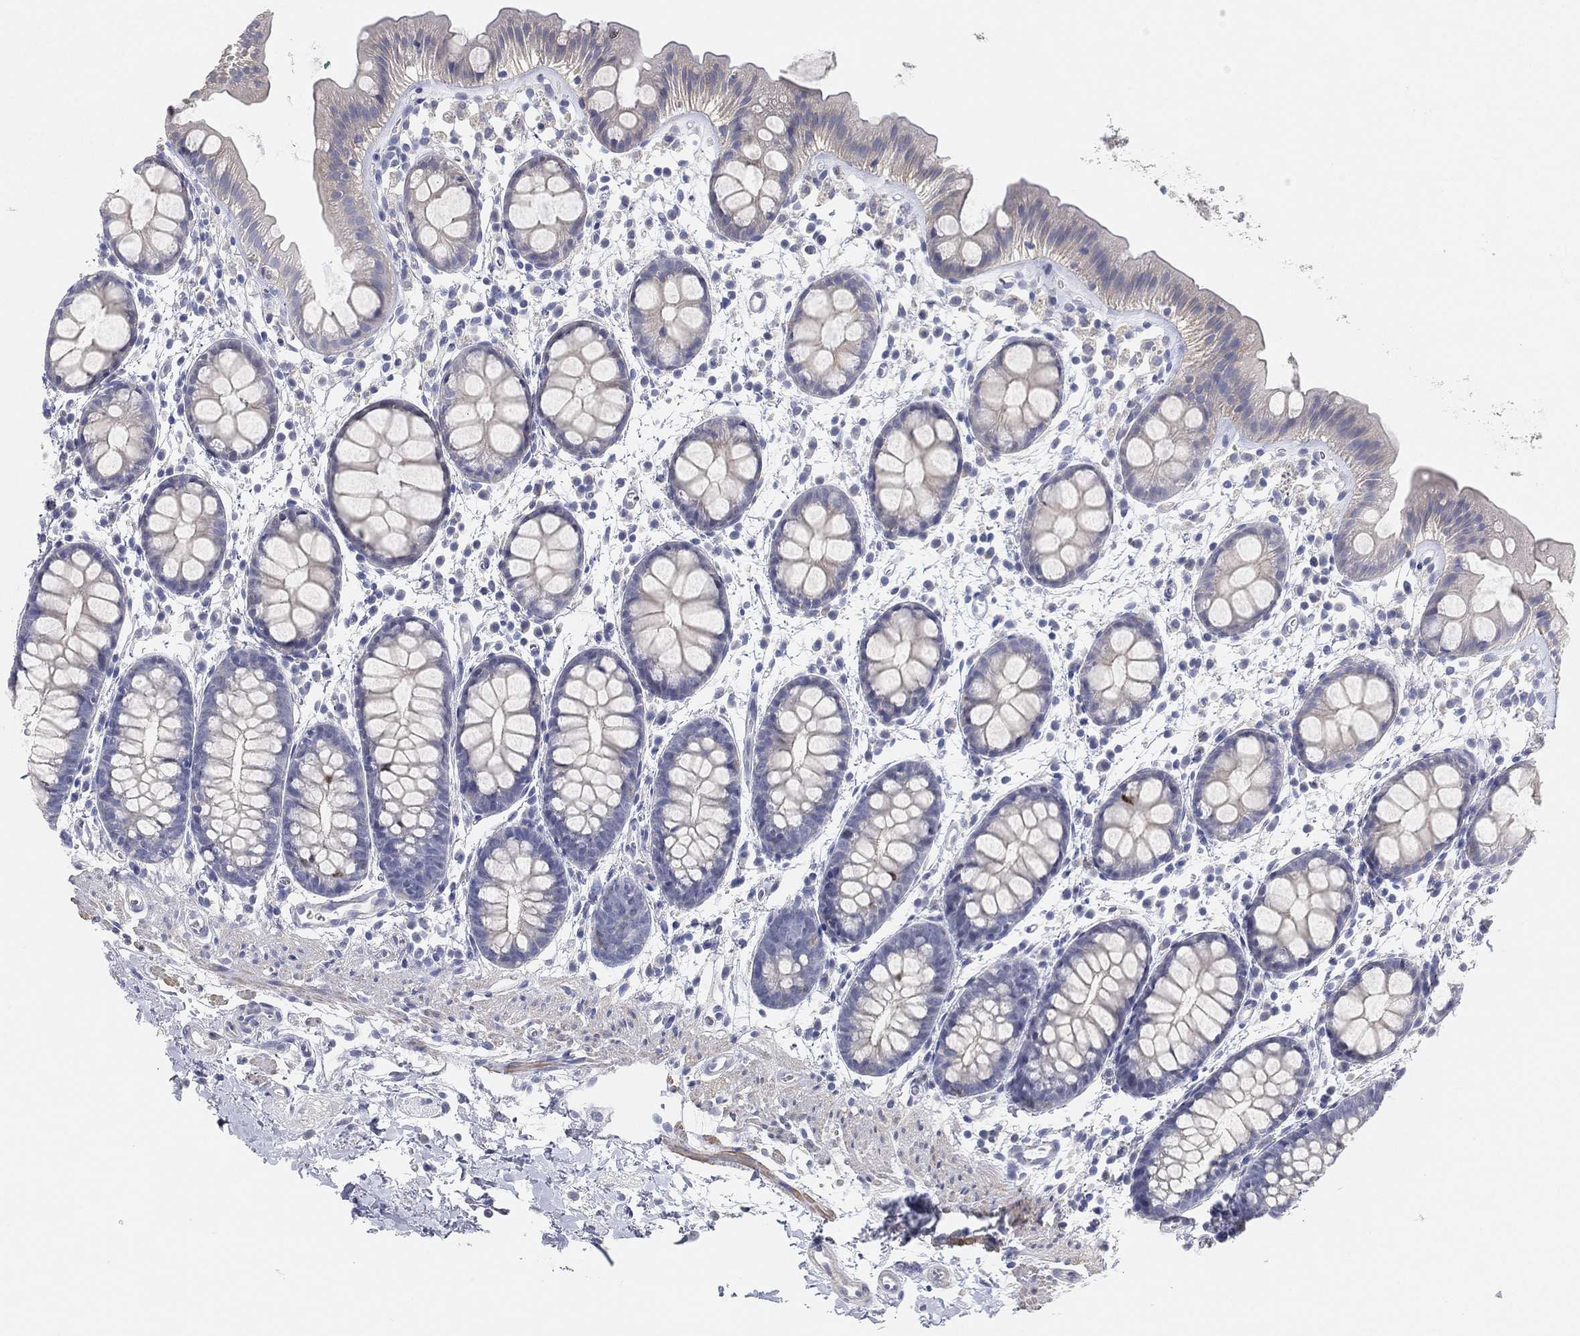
{"staining": {"intensity": "negative", "quantity": "none", "location": "none"}, "tissue": "rectum", "cell_type": "Glandular cells", "image_type": "normal", "snomed": [{"axis": "morphology", "description": "Normal tissue, NOS"}, {"axis": "topography", "description": "Rectum"}], "caption": "The immunohistochemistry image has no significant expression in glandular cells of rectum. (DAB (3,3'-diaminobenzidine) IHC, high magnification).", "gene": "FAM187B", "patient": {"sex": "male", "age": 57}}